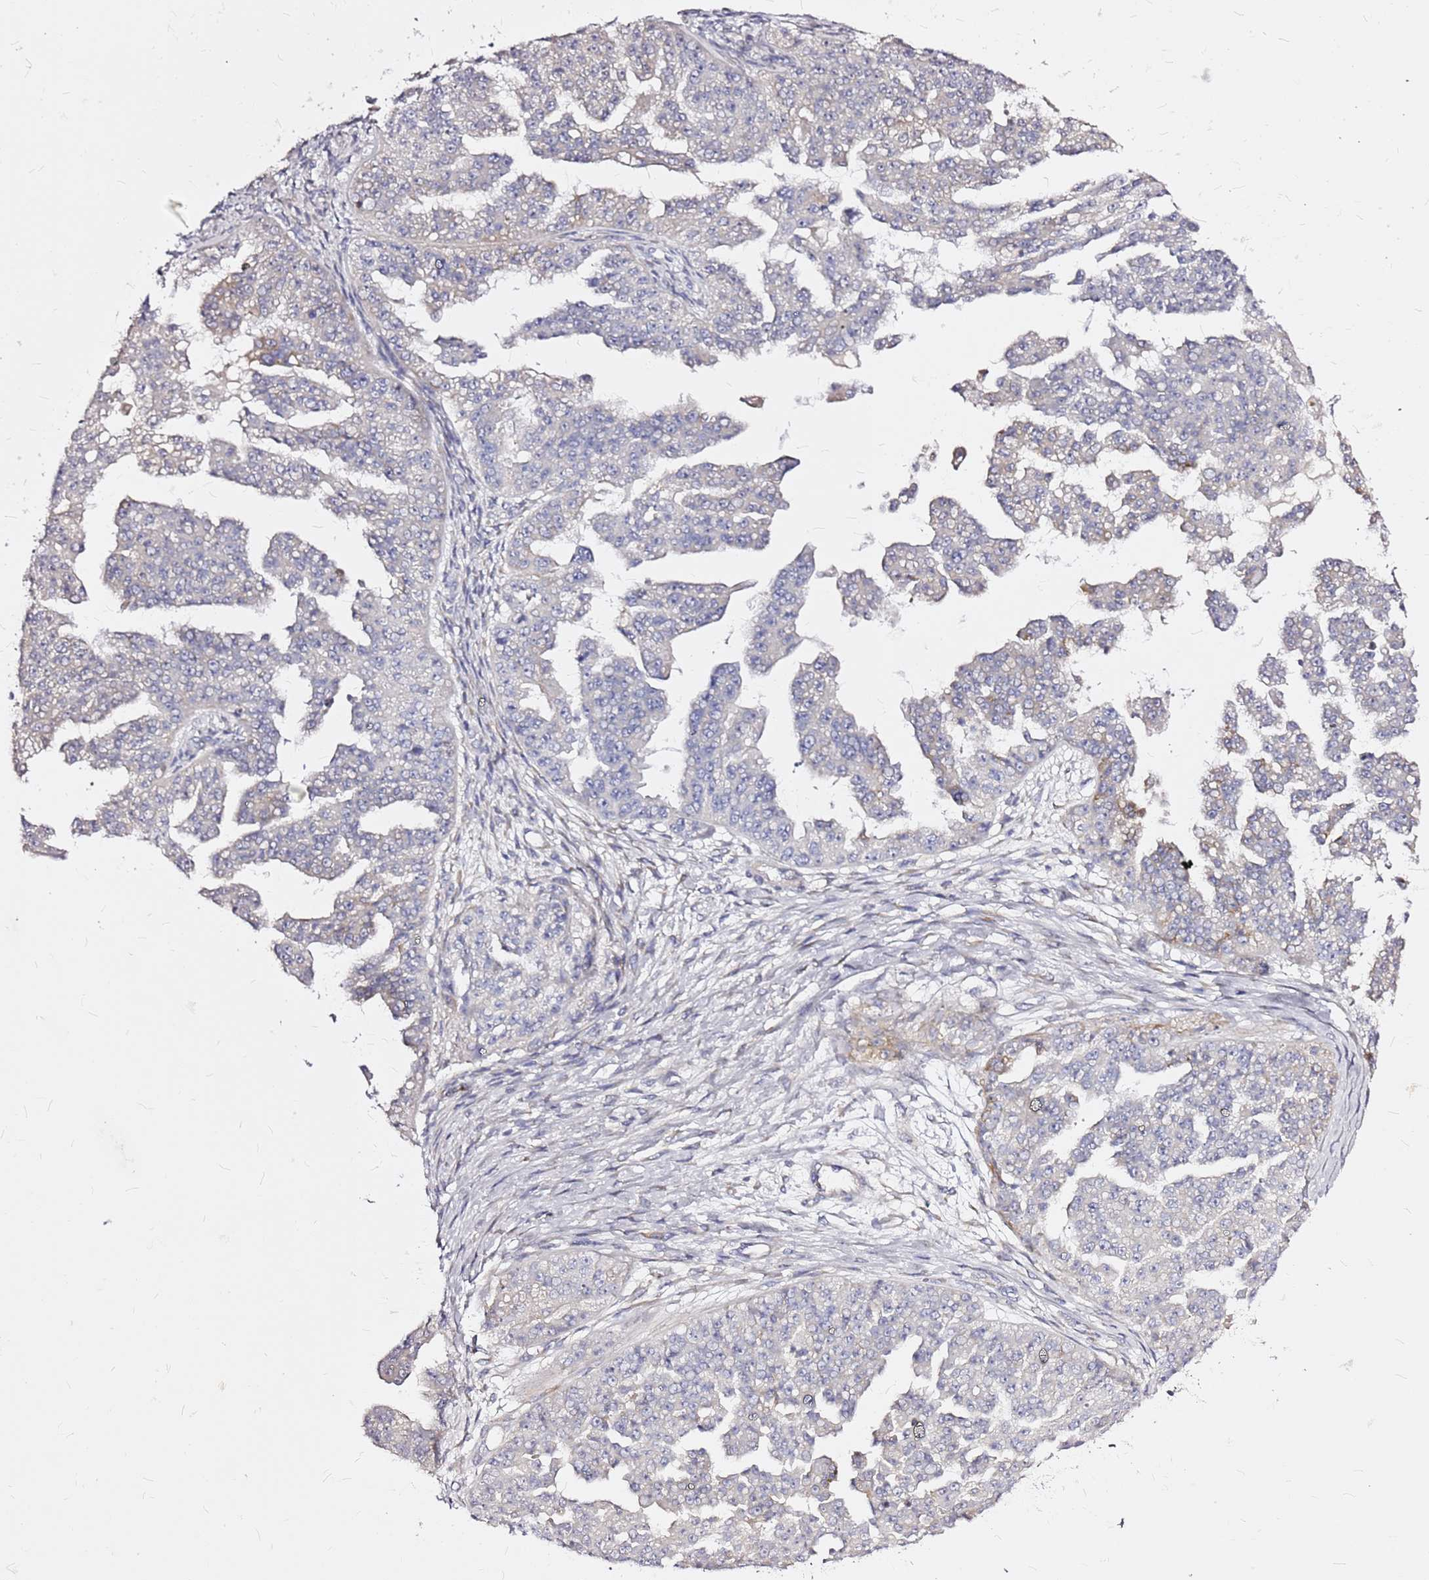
{"staining": {"intensity": "negative", "quantity": "none", "location": "none"}, "tissue": "ovarian cancer", "cell_type": "Tumor cells", "image_type": "cancer", "snomed": [{"axis": "morphology", "description": "Cystadenocarcinoma, serous, NOS"}, {"axis": "topography", "description": "Ovary"}], "caption": "Immunohistochemical staining of ovarian serous cystadenocarcinoma displays no significant expression in tumor cells.", "gene": "CASD1", "patient": {"sex": "female", "age": 58}}